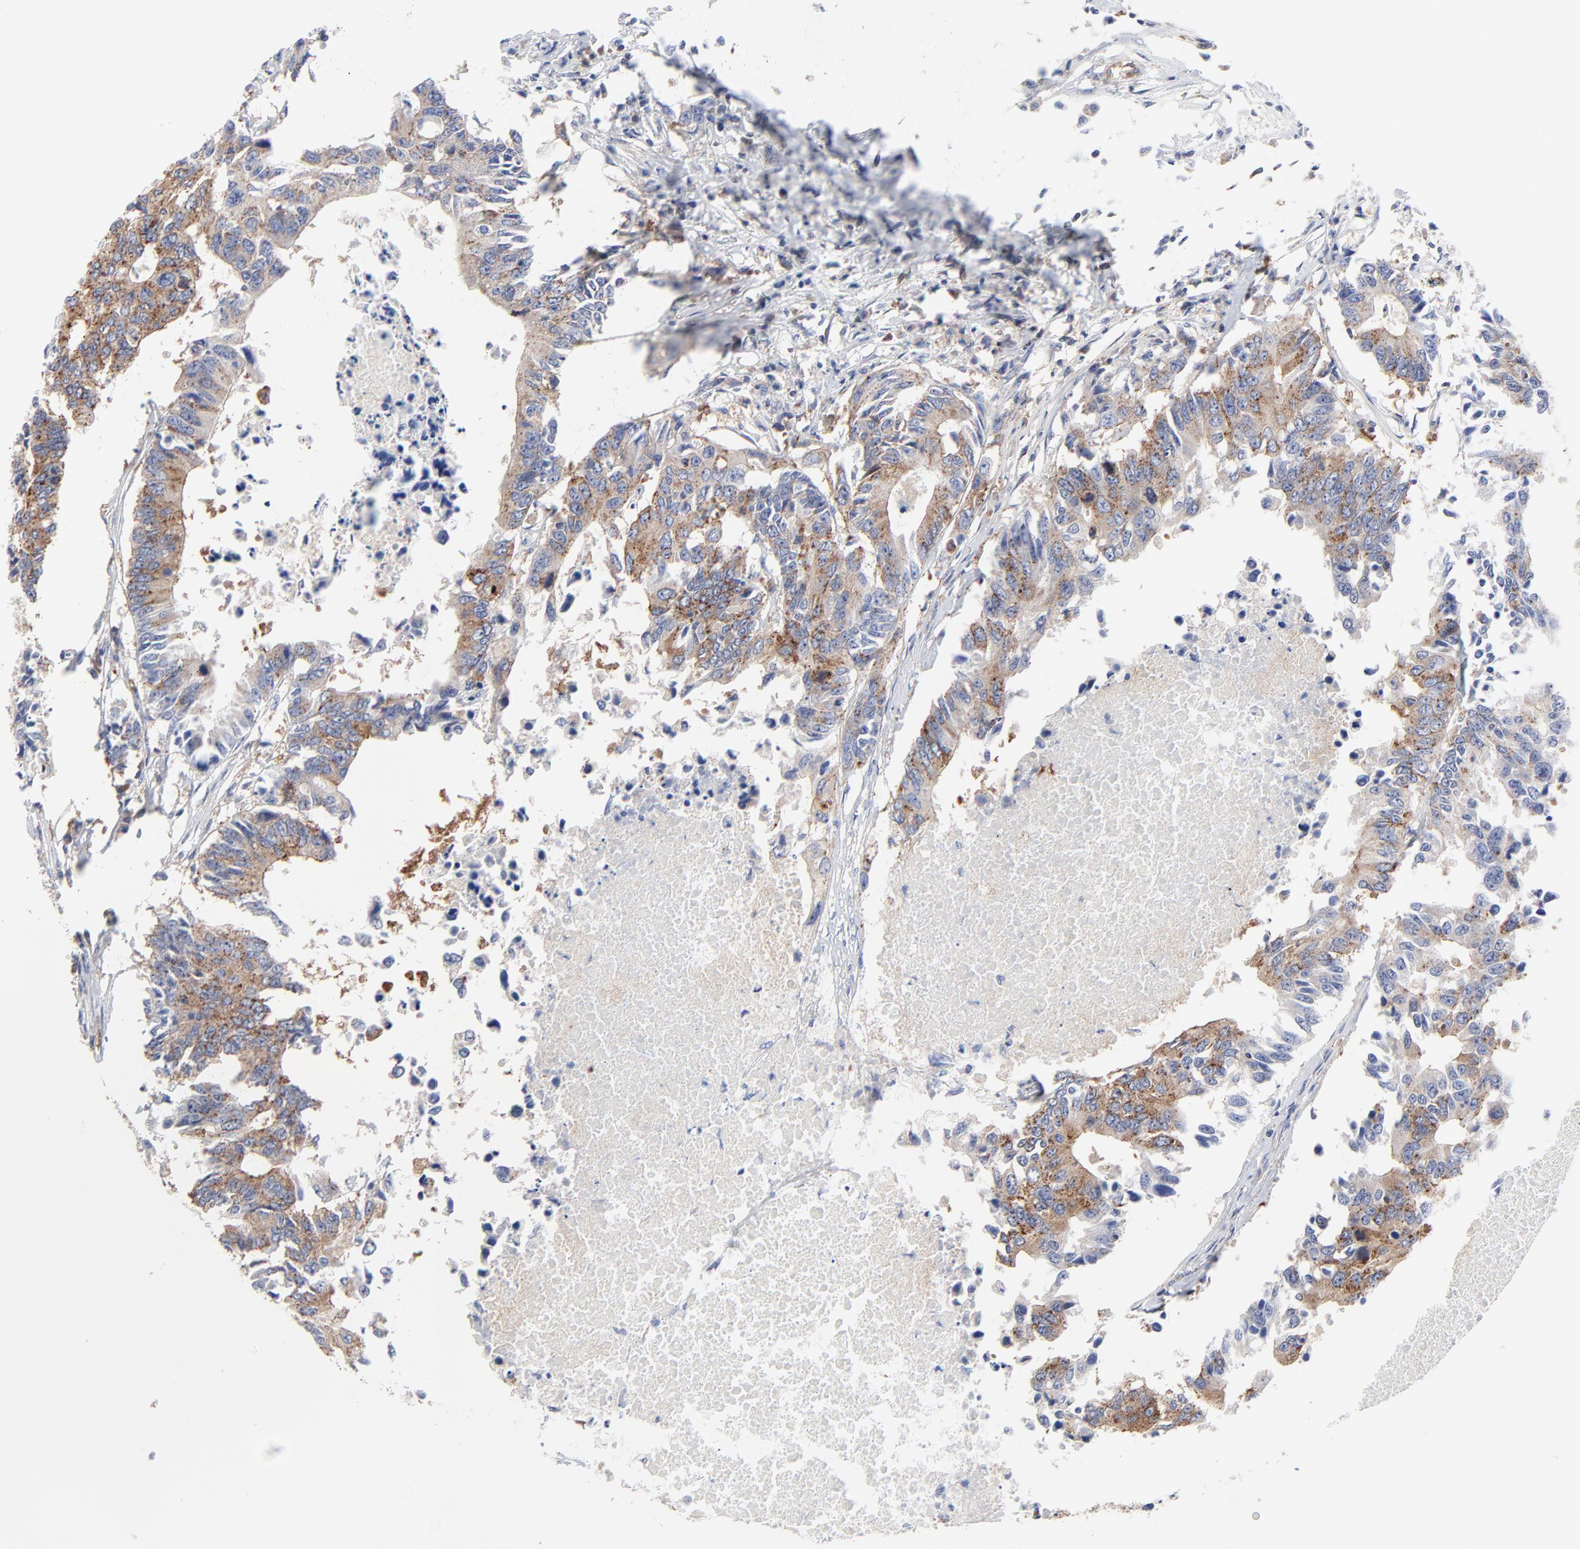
{"staining": {"intensity": "moderate", "quantity": ">75%", "location": "cytoplasmic/membranous"}, "tissue": "colorectal cancer", "cell_type": "Tumor cells", "image_type": "cancer", "snomed": [{"axis": "morphology", "description": "Adenocarcinoma, NOS"}, {"axis": "topography", "description": "Colon"}], "caption": "The photomicrograph demonstrates immunohistochemical staining of colorectal cancer (adenocarcinoma). There is moderate cytoplasmic/membranous staining is present in approximately >75% of tumor cells. Using DAB (3,3'-diaminobenzidine) (brown) and hematoxylin (blue) stains, captured at high magnification using brightfield microscopy.", "gene": "CD2AP", "patient": {"sex": "male", "age": 71}}